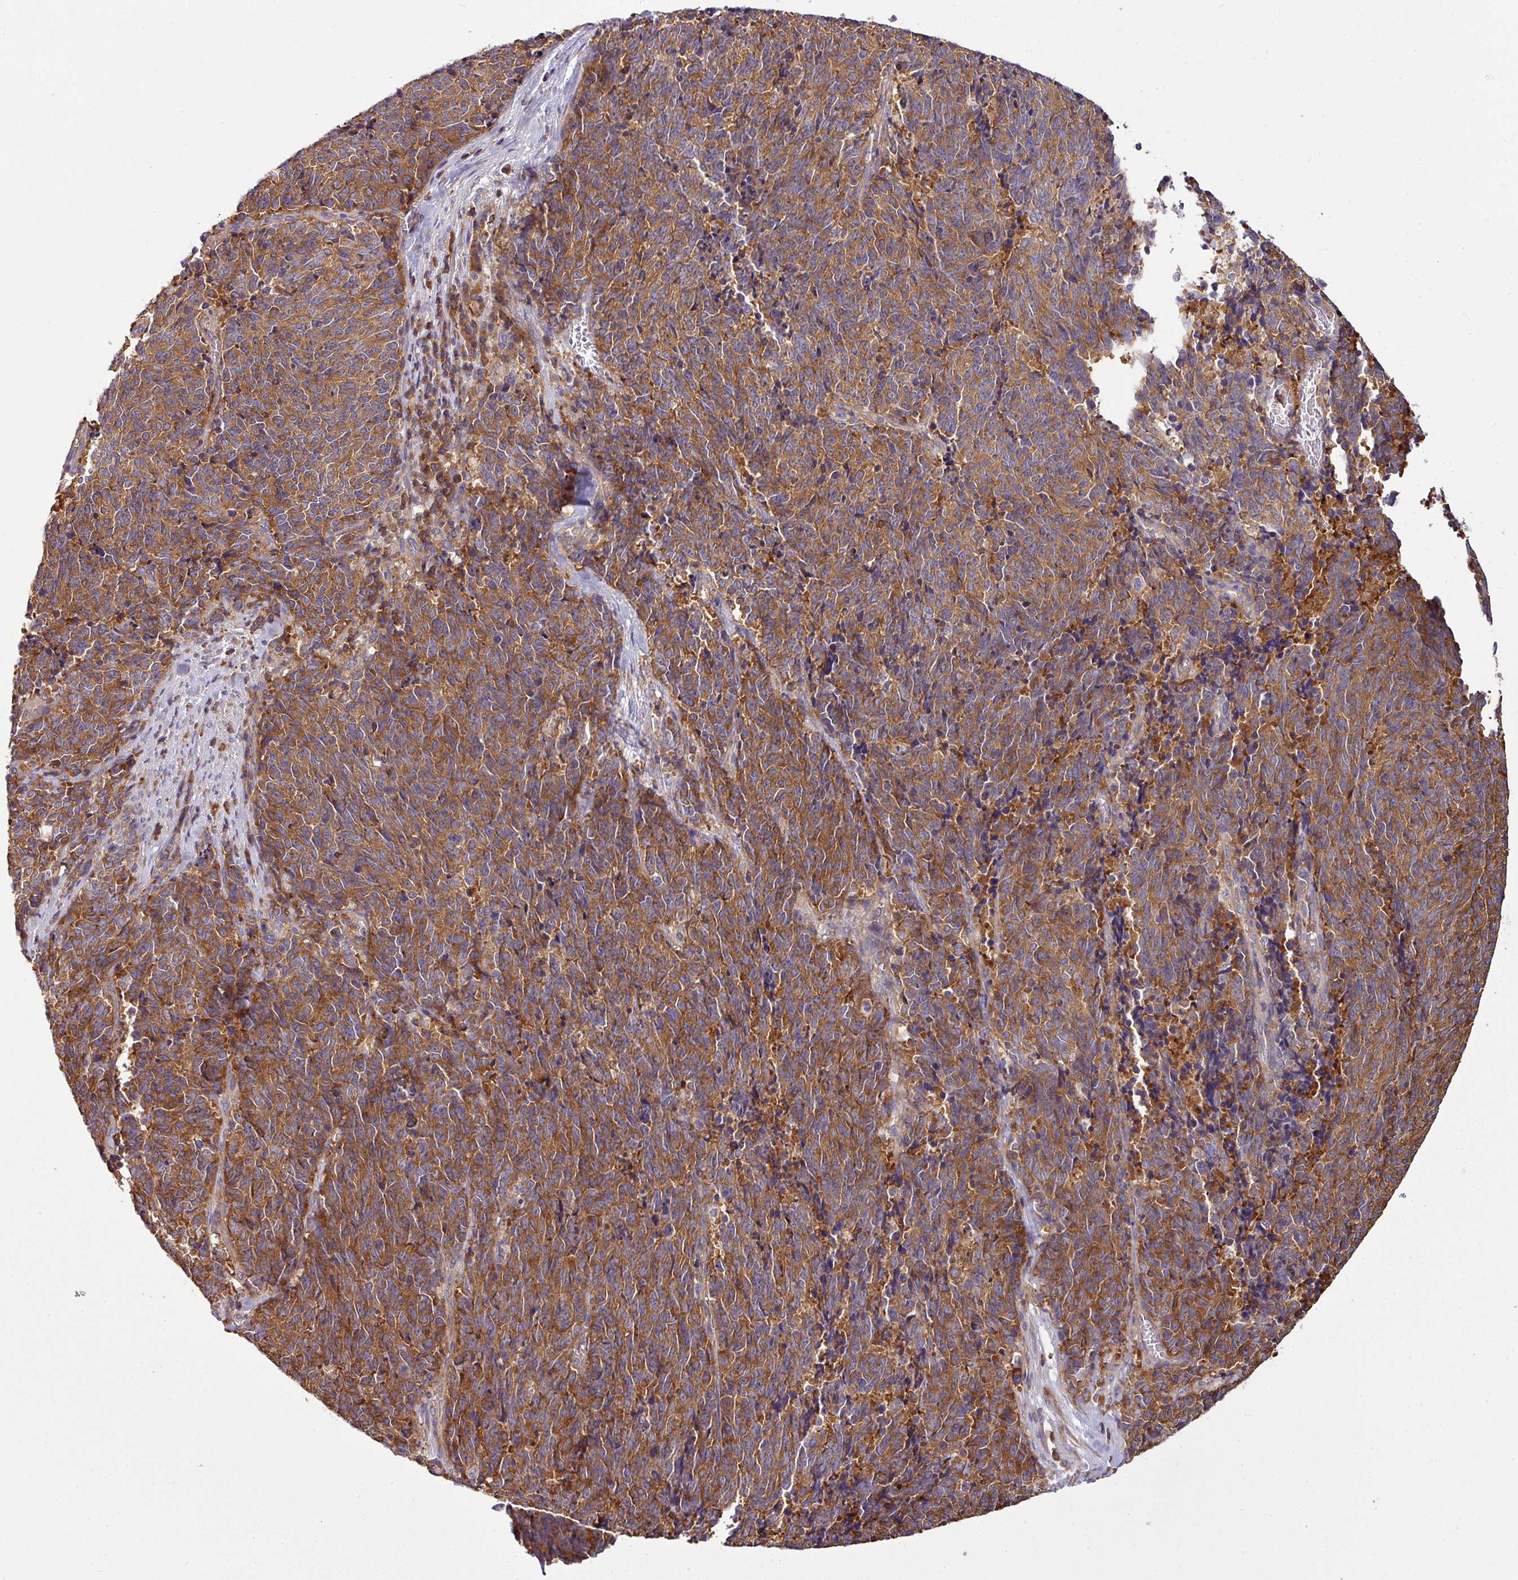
{"staining": {"intensity": "strong", "quantity": ">75%", "location": "cytoplasmic/membranous"}, "tissue": "cervical cancer", "cell_type": "Tumor cells", "image_type": "cancer", "snomed": [{"axis": "morphology", "description": "Squamous cell carcinoma, NOS"}, {"axis": "topography", "description": "Cervix"}], "caption": "Immunohistochemistry (IHC) of human cervical squamous cell carcinoma demonstrates high levels of strong cytoplasmic/membranous expression in approximately >75% of tumor cells. The staining was performed using DAB to visualize the protein expression in brown, while the nuclei were stained in blue with hematoxylin (Magnification: 20x).", "gene": "LRRC74B", "patient": {"sex": "female", "age": 29}}